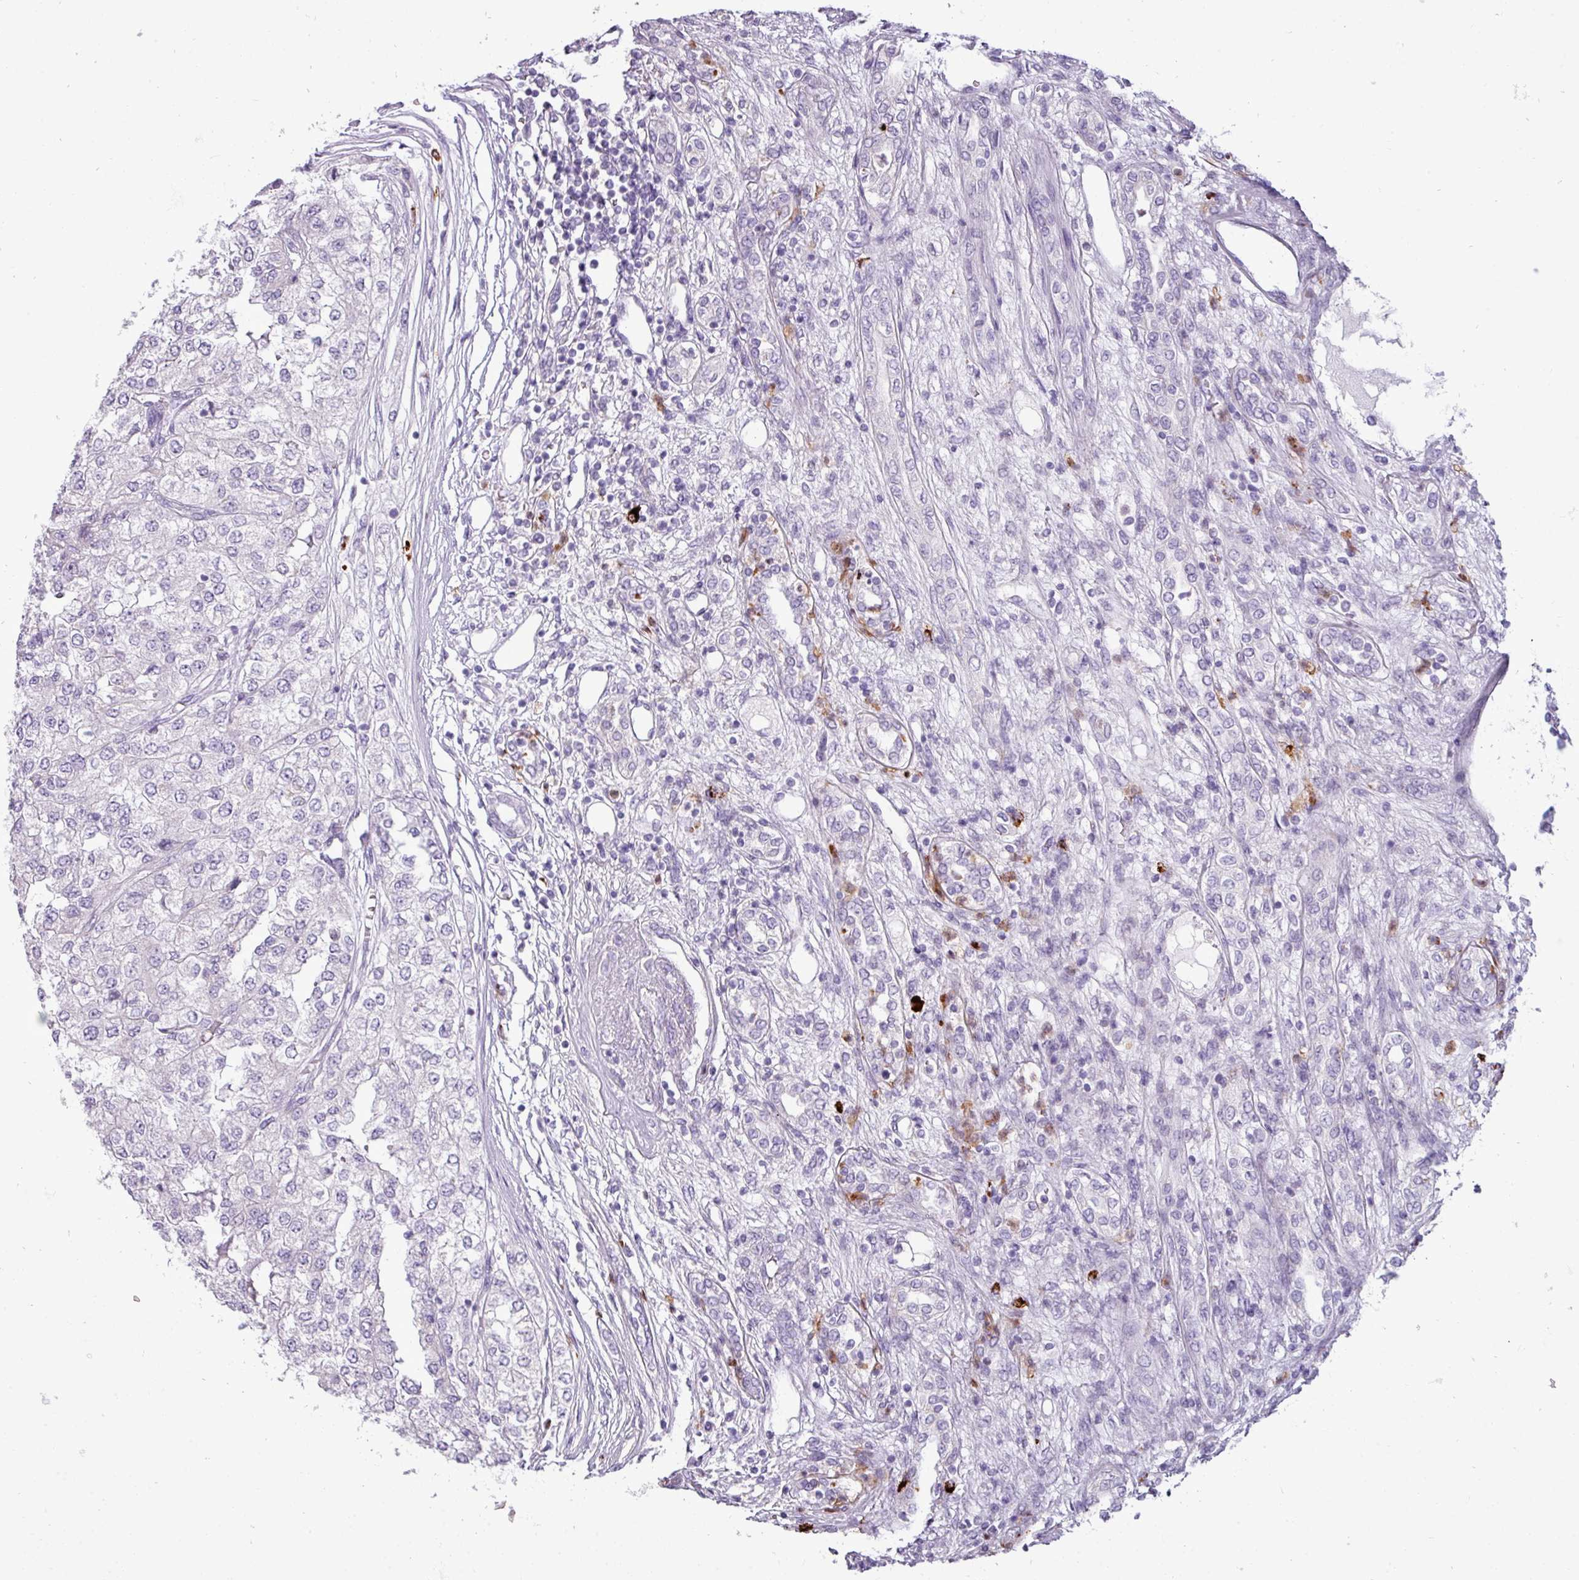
{"staining": {"intensity": "negative", "quantity": "none", "location": "none"}, "tissue": "renal cancer", "cell_type": "Tumor cells", "image_type": "cancer", "snomed": [{"axis": "morphology", "description": "Adenocarcinoma, NOS"}, {"axis": "topography", "description": "Kidney"}], "caption": "Histopathology image shows no protein staining in tumor cells of renal cancer (adenocarcinoma) tissue. The staining is performed using DAB brown chromogen with nuclei counter-stained in using hematoxylin.", "gene": "TRIM39", "patient": {"sex": "female", "age": 54}}